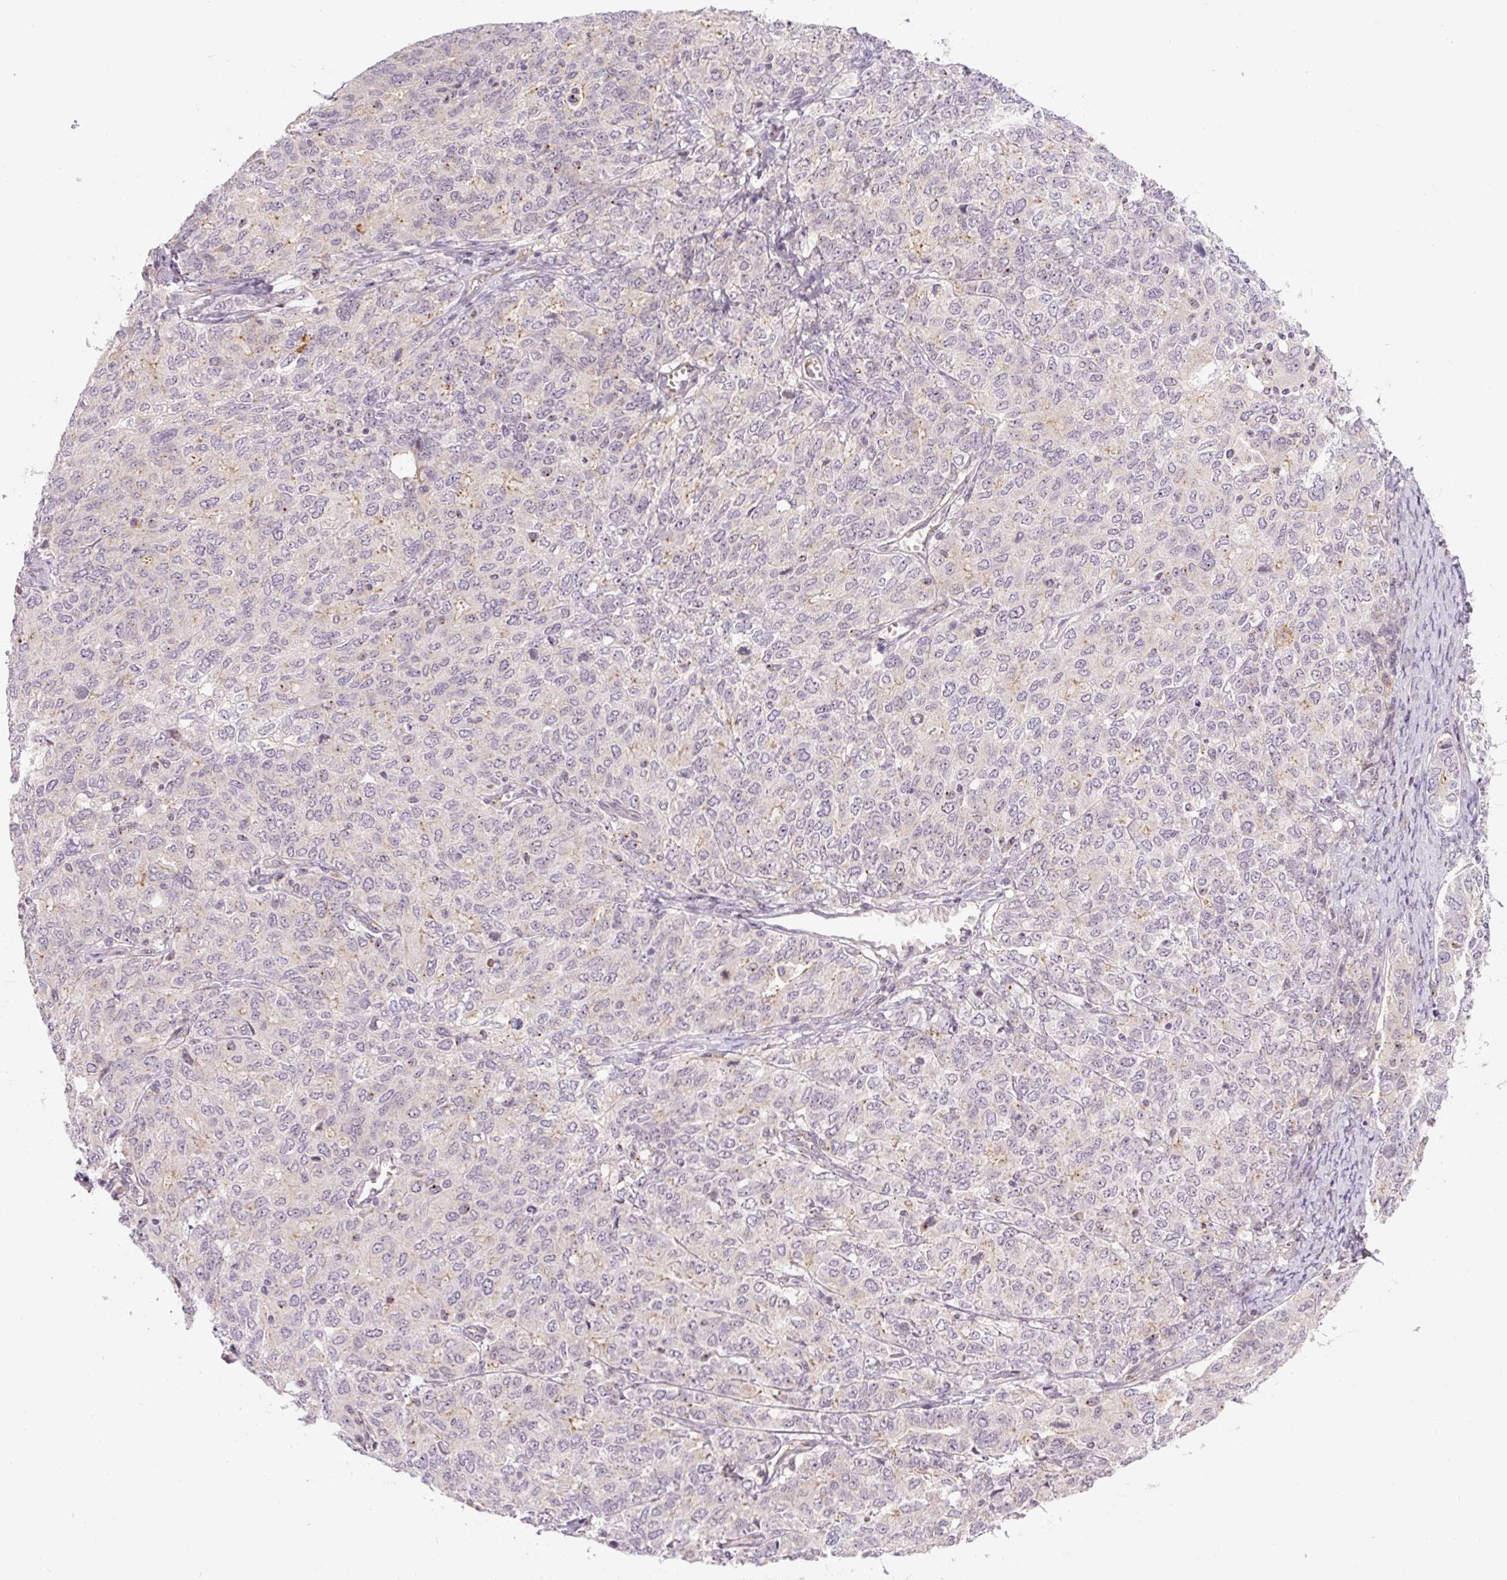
{"staining": {"intensity": "weak", "quantity": "<25%", "location": "cytoplasmic/membranous"}, "tissue": "ovarian cancer", "cell_type": "Tumor cells", "image_type": "cancer", "snomed": [{"axis": "morphology", "description": "Carcinoma, endometroid"}, {"axis": "topography", "description": "Ovary"}], "caption": "High magnification brightfield microscopy of ovarian cancer (endometroid carcinoma) stained with DAB (3,3'-diaminobenzidine) (brown) and counterstained with hematoxylin (blue): tumor cells show no significant expression. (Stains: DAB immunohistochemistry with hematoxylin counter stain, Microscopy: brightfield microscopy at high magnification).", "gene": "PCM1", "patient": {"sex": "female", "age": 62}}